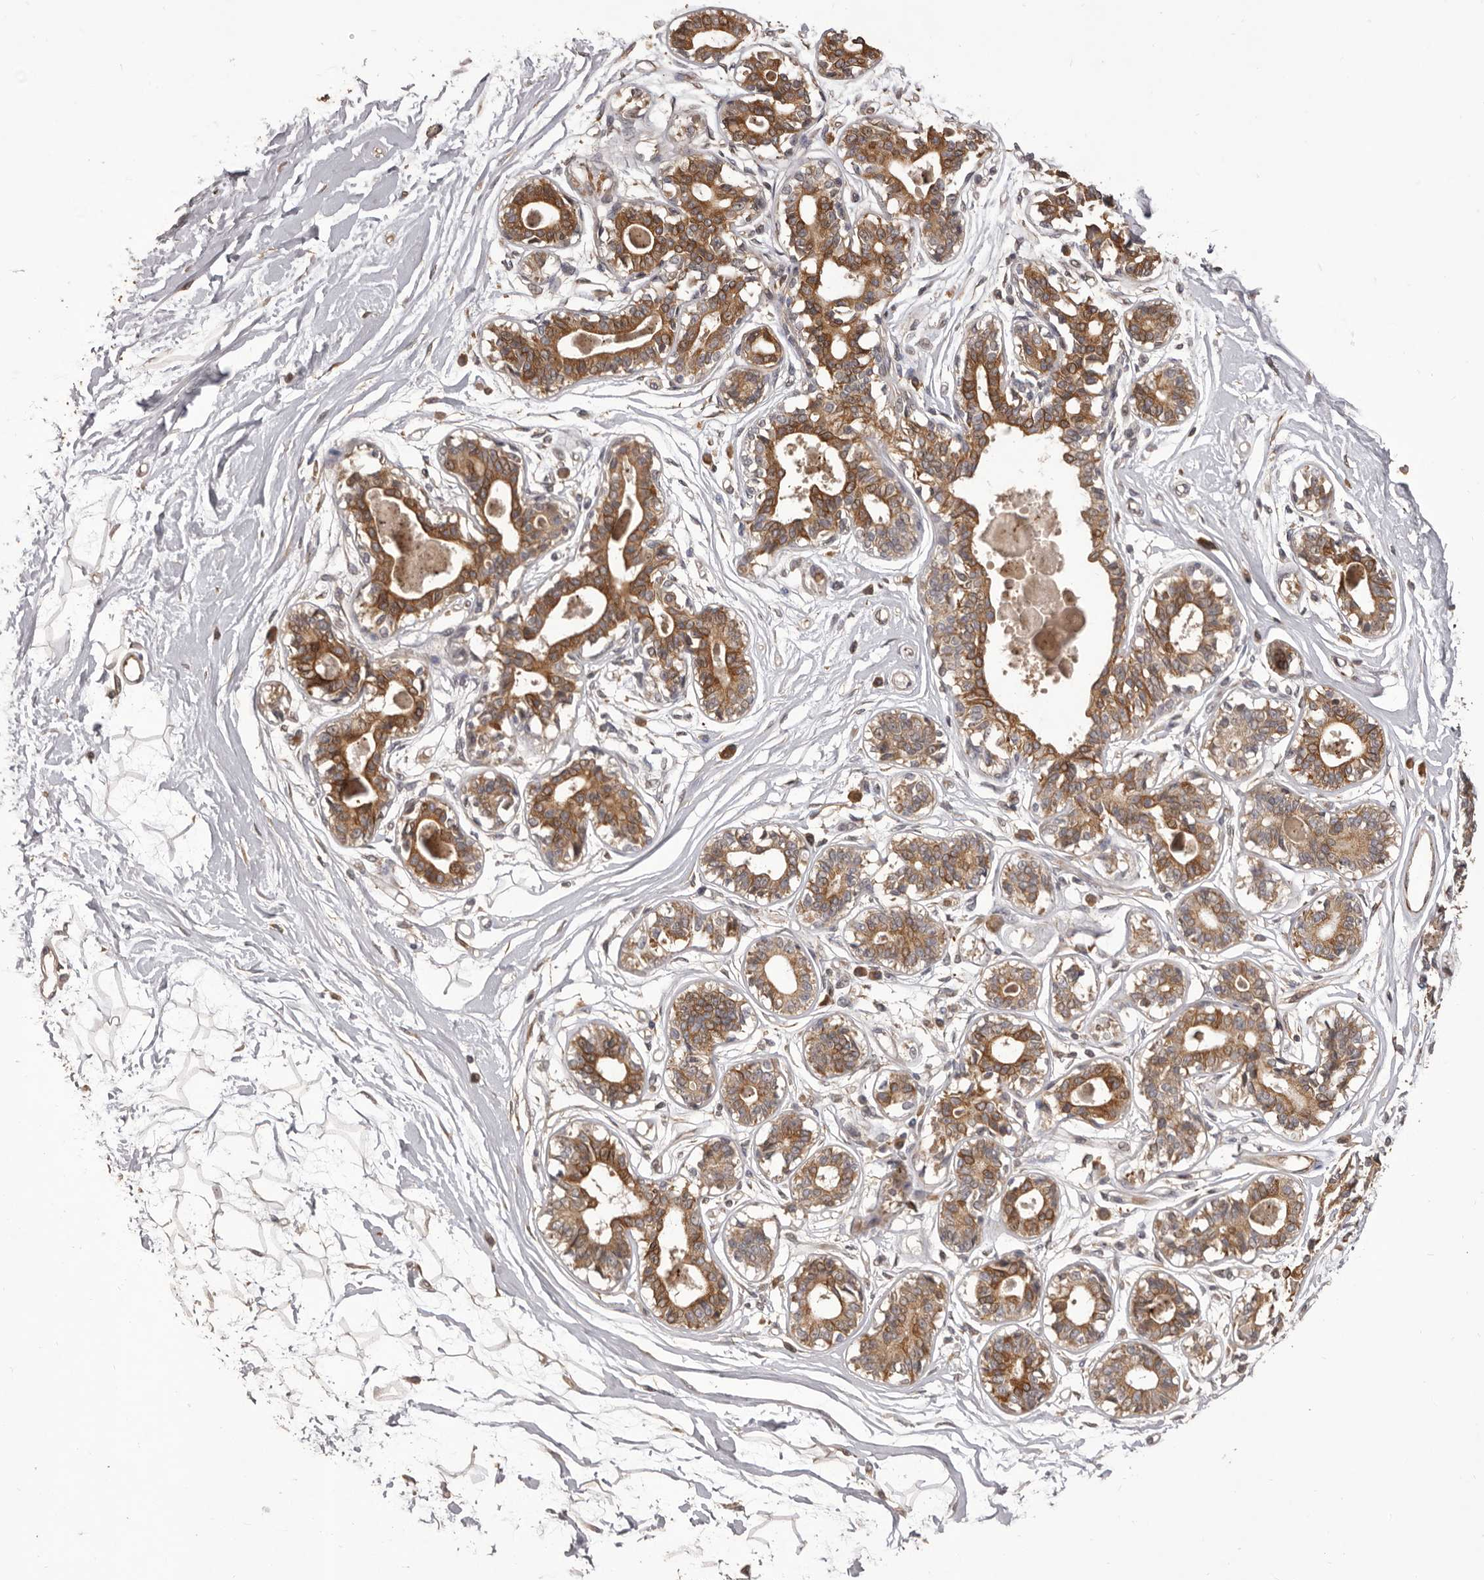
{"staining": {"intensity": "weak", "quantity": "<25%", "location": "cytoplasmic/membranous"}, "tissue": "breast", "cell_type": "Adipocytes", "image_type": "normal", "snomed": [{"axis": "morphology", "description": "Normal tissue, NOS"}, {"axis": "topography", "description": "Breast"}], "caption": "This is a histopathology image of IHC staining of normal breast, which shows no positivity in adipocytes.", "gene": "QRSL1", "patient": {"sex": "female", "age": 45}}